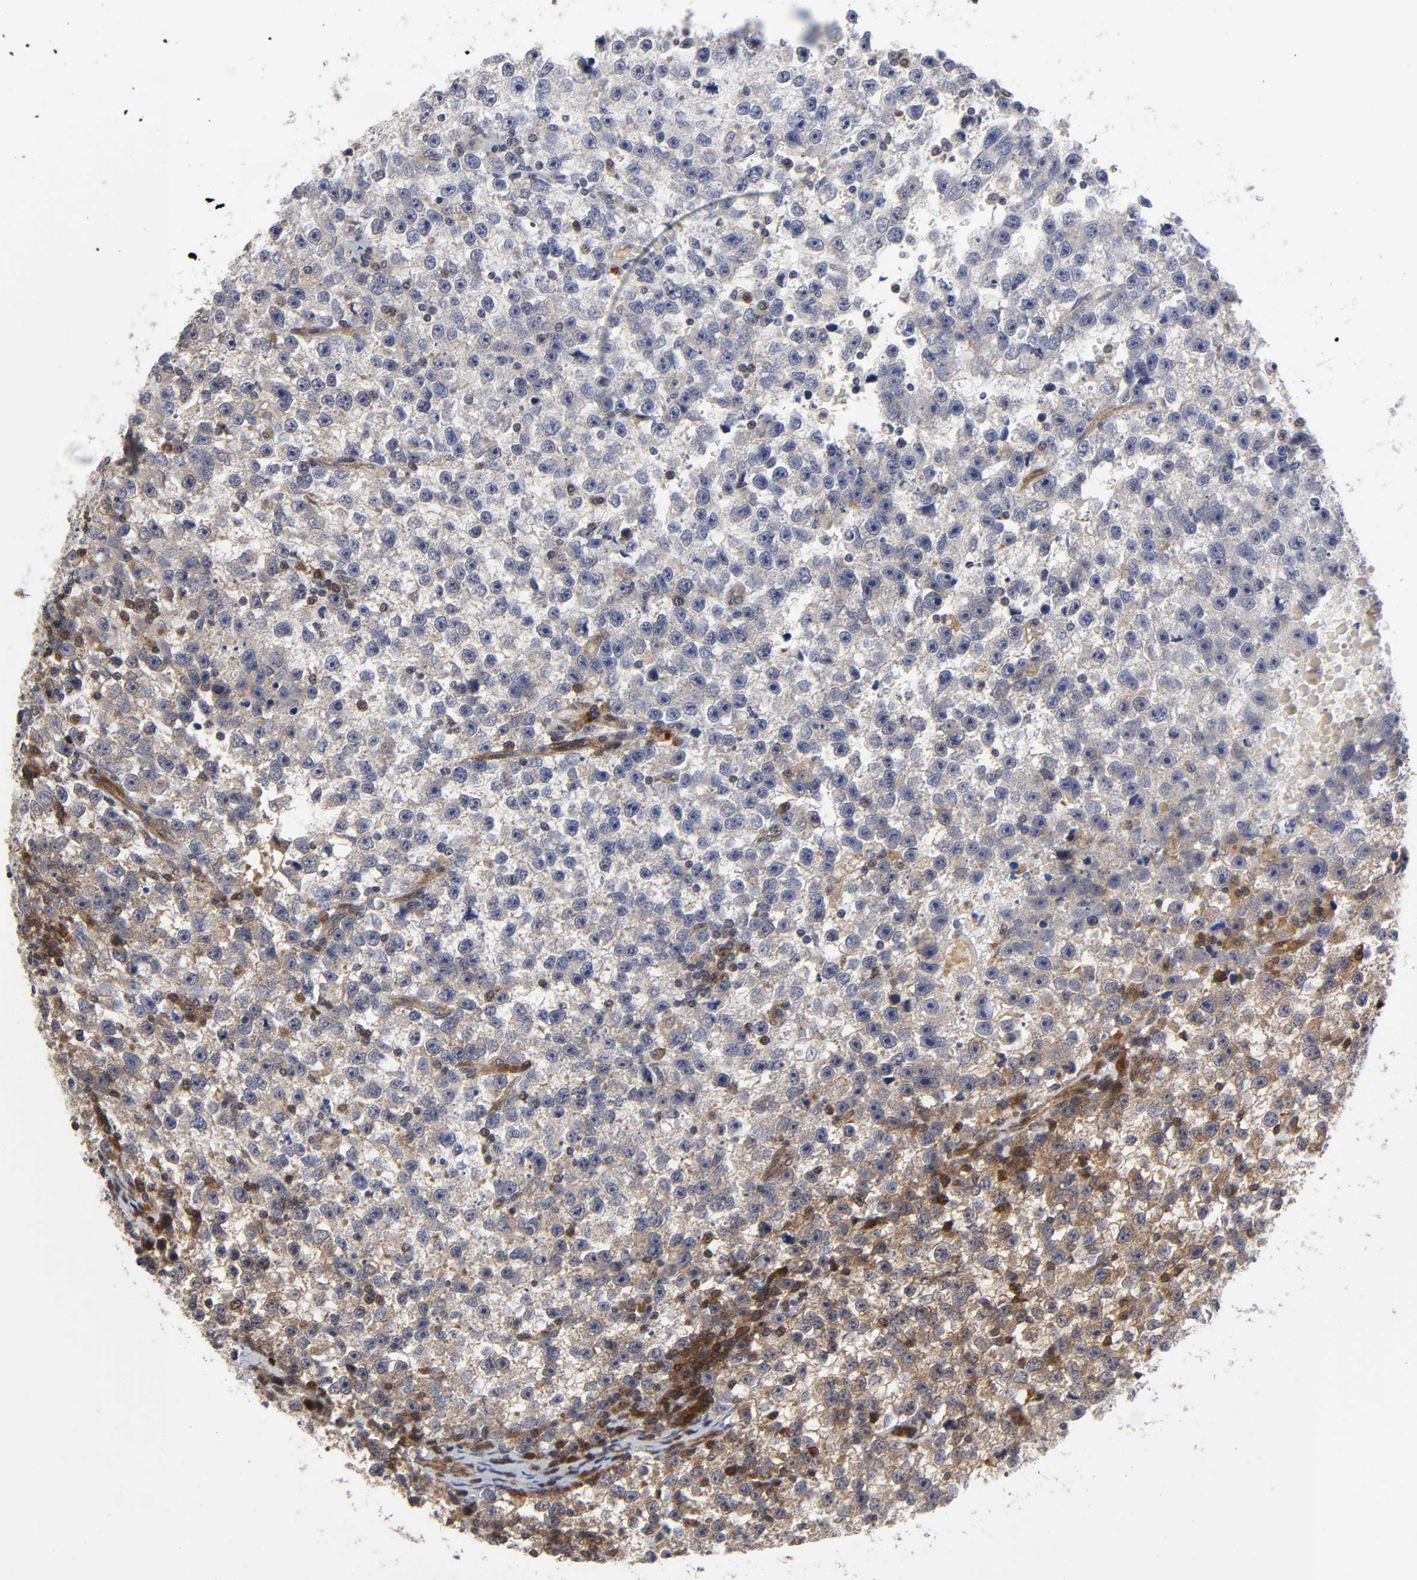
{"staining": {"intensity": "weak", "quantity": ">75%", "location": "cytoplasmic/membranous"}, "tissue": "testis cancer", "cell_type": "Tumor cells", "image_type": "cancer", "snomed": [{"axis": "morphology", "description": "Seminoma, NOS"}, {"axis": "topography", "description": "Testis"}], "caption": "Protein expression analysis of human testis cancer (seminoma) reveals weak cytoplasmic/membranous staining in about >75% of tumor cells.", "gene": "CASP9", "patient": {"sex": "male", "age": 33}}